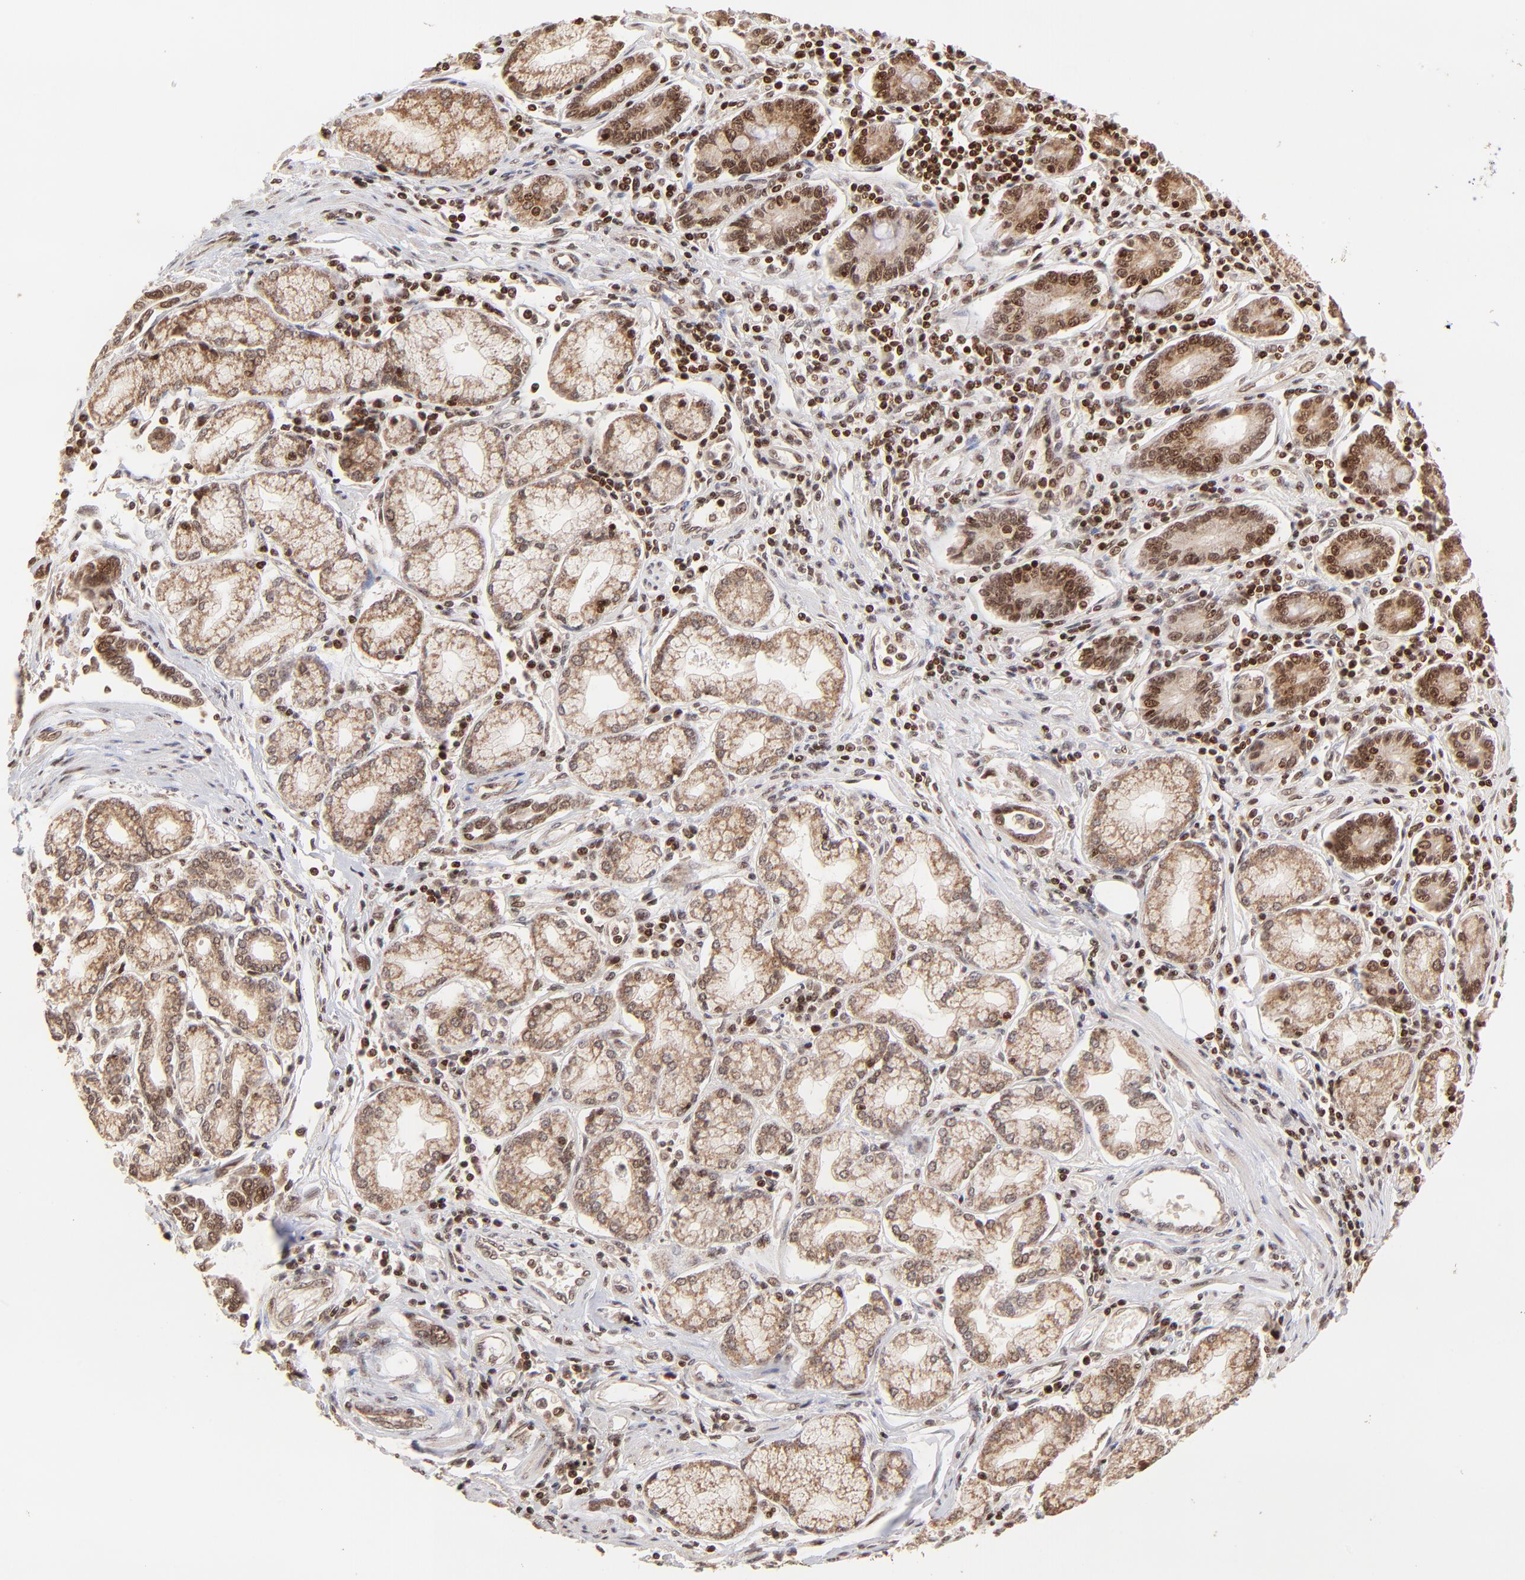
{"staining": {"intensity": "strong", "quantity": ">75%", "location": "cytoplasmic/membranous"}, "tissue": "pancreatic cancer", "cell_type": "Tumor cells", "image_type": "cancer", "snomed": [{"axis": "morphology", "description": "Adenocarcinoma, NOS"}, {"axis": "topography", "description": "Pancreas"}], "caption": "Protein staining exhibits strong cytoplasmic/membranous positivity in approximately >75% of tumor cells in pancreatic cancer (adenocarcinoma).", "gene": "MED15", "patient": {"sex": "female", "age": 57}}